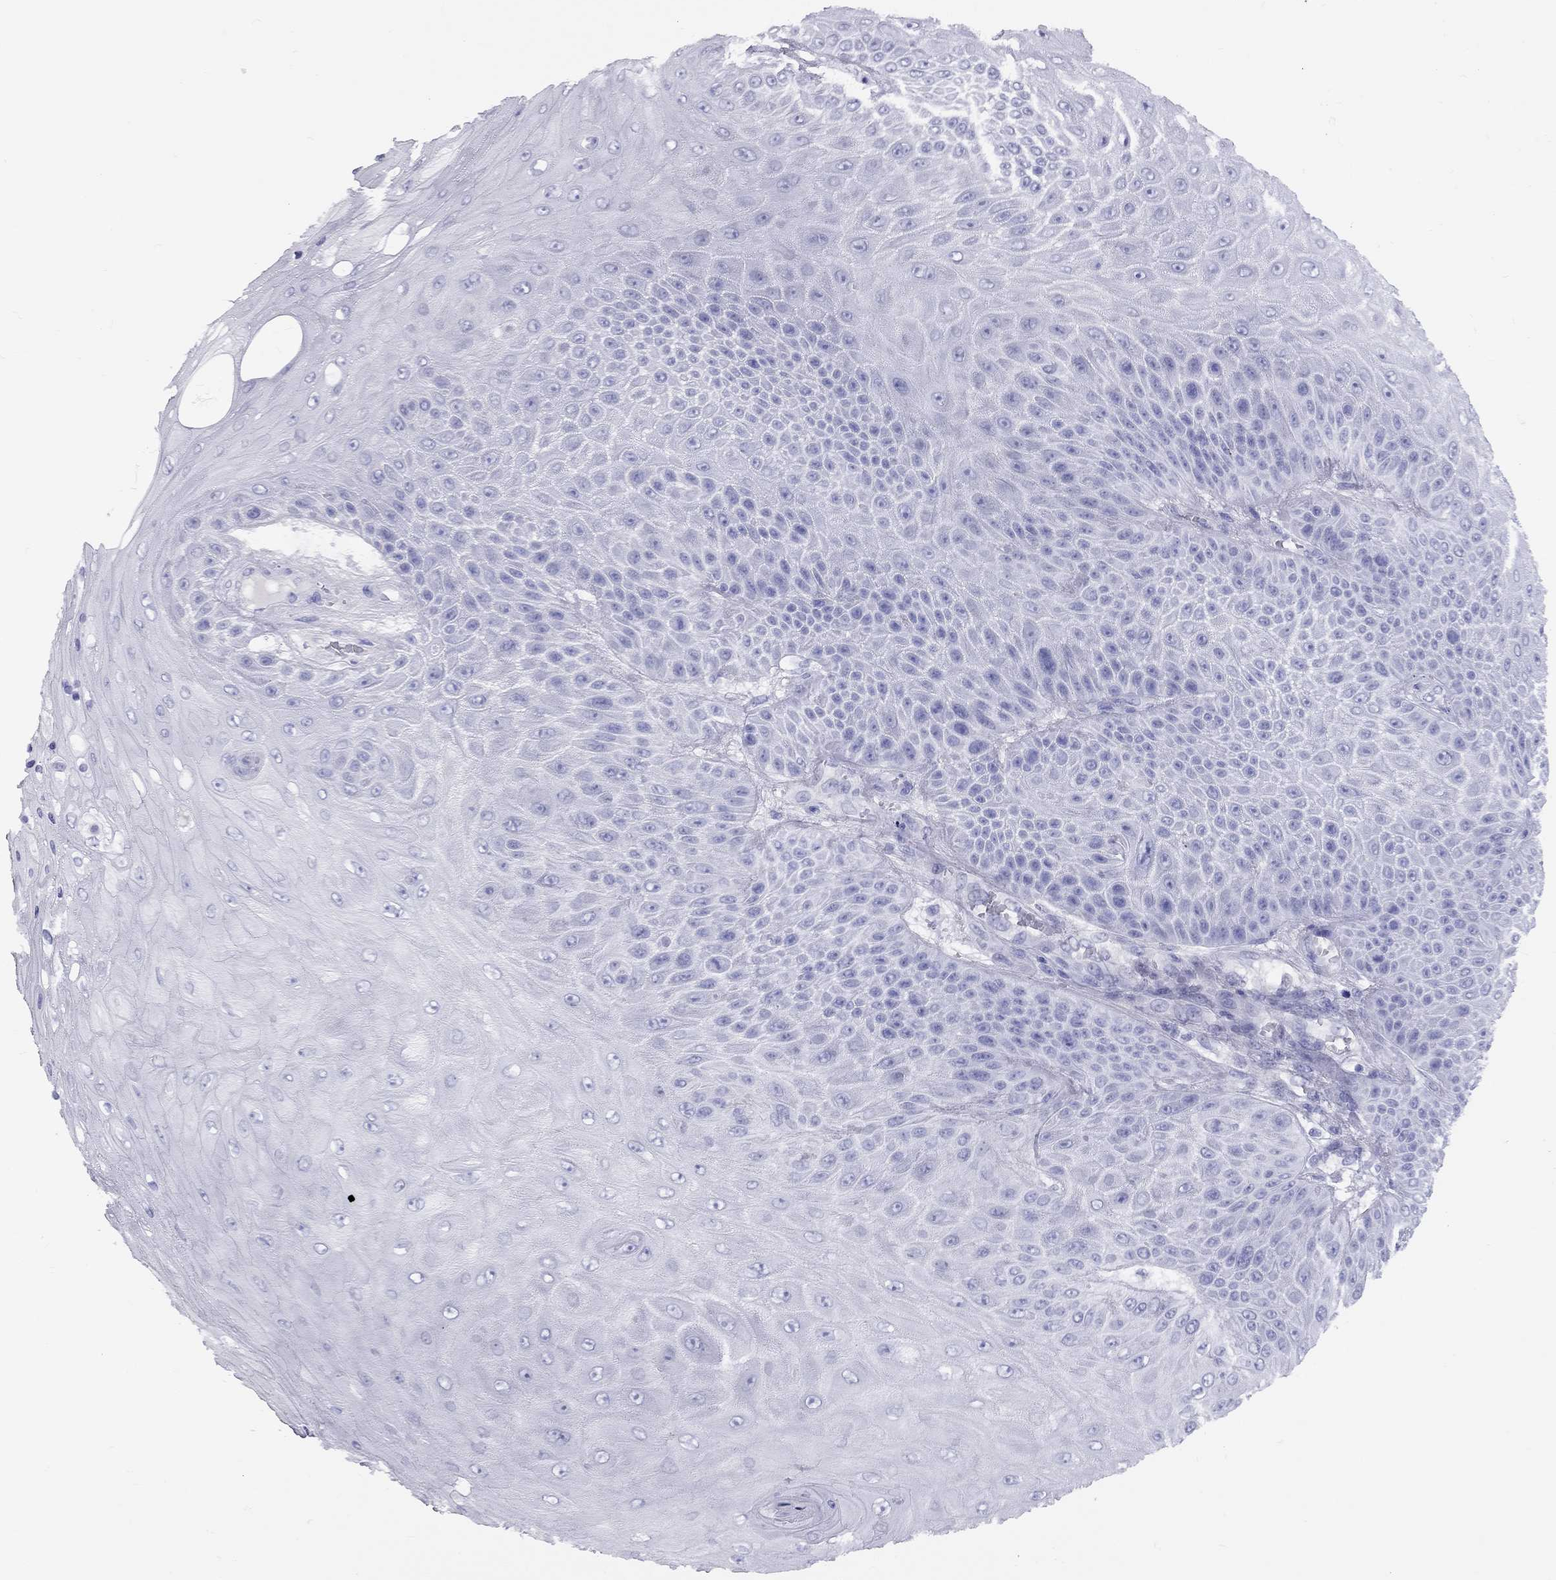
{"staining": {"intensity": "negative", "quantity": "none", "location": "none"}, "tissue": "skin cancer", "cell_type": "Tumor cells", "image_type": "cancer", "snomed": [{"axis": "morphology", "description": "Squamous cell carcinoma, NOS"}, {"axis": "topography", "description": "Skin"}], "caption": "Squamous cell carcinoma (skin) was stained to show a protein in brown. There is no significant staining in tumor cells.", "gene": "FSCN3", "patient": {"sex": "male", "age": 62}}